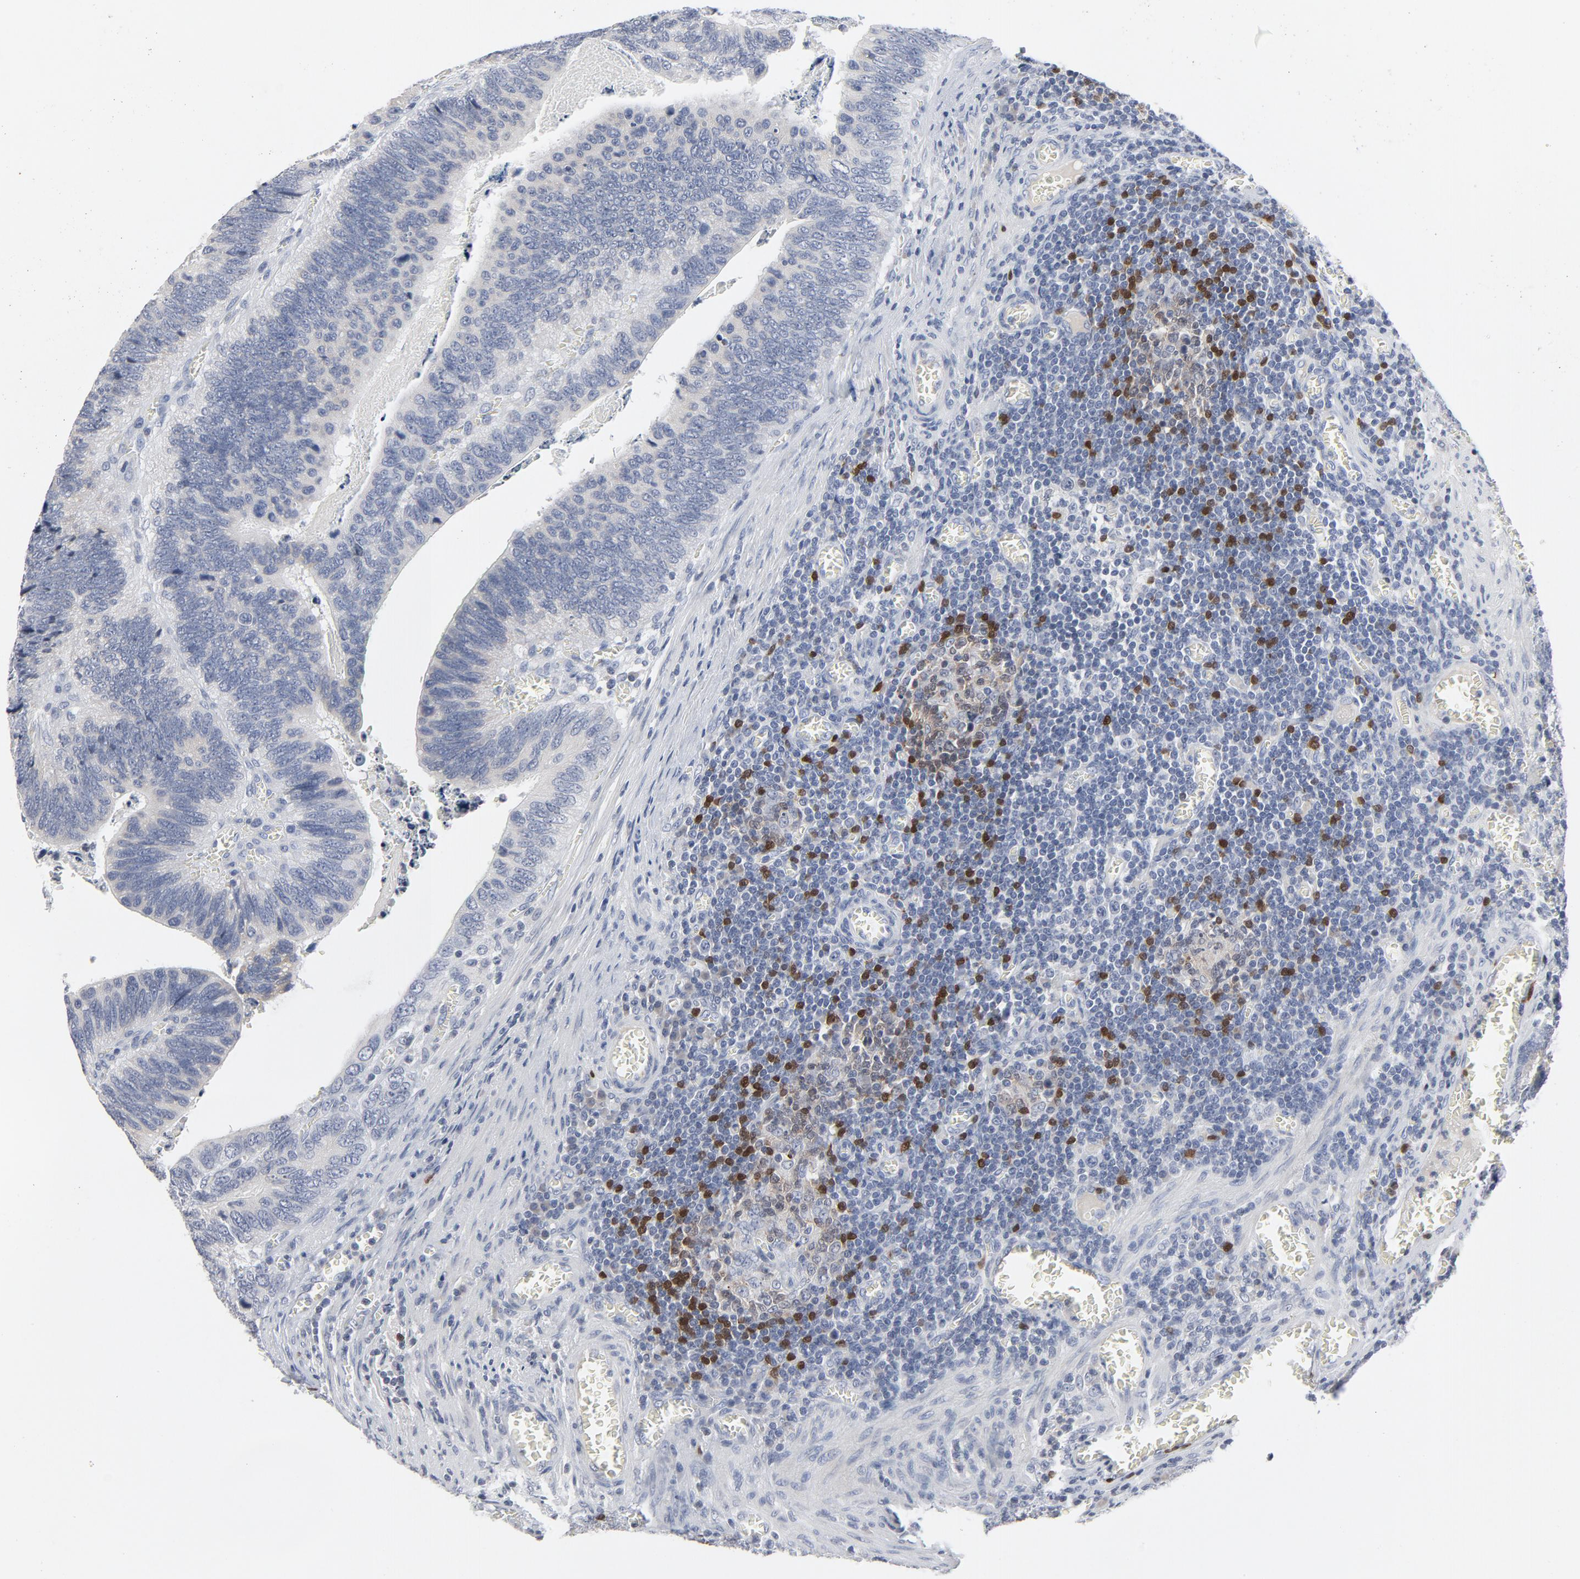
{"staining": {"intensity": "negative", "quantity": "none", "location": "none"}, "tissue": "colorectal cancer", "cell_type": "Tumor cells", "image_type": "cancer", "snomed": [{"axis": "morphology", "description": "Adenocarcinoma, NOS"}, {"axis": "topography", "description": "Colon"}], "caption": "This is a photomicrograph of immunohistochemistry (IHC) staining of colorectal adenocarcinoma, which shows no staining in tumor cells. (DAB (3,3'-diaminobenzidine) immunohistochemistry (IHC) with hematoxylin counter stain).", "gene": "TCL1A", "patient": {"sex": "male", "age": 72}}